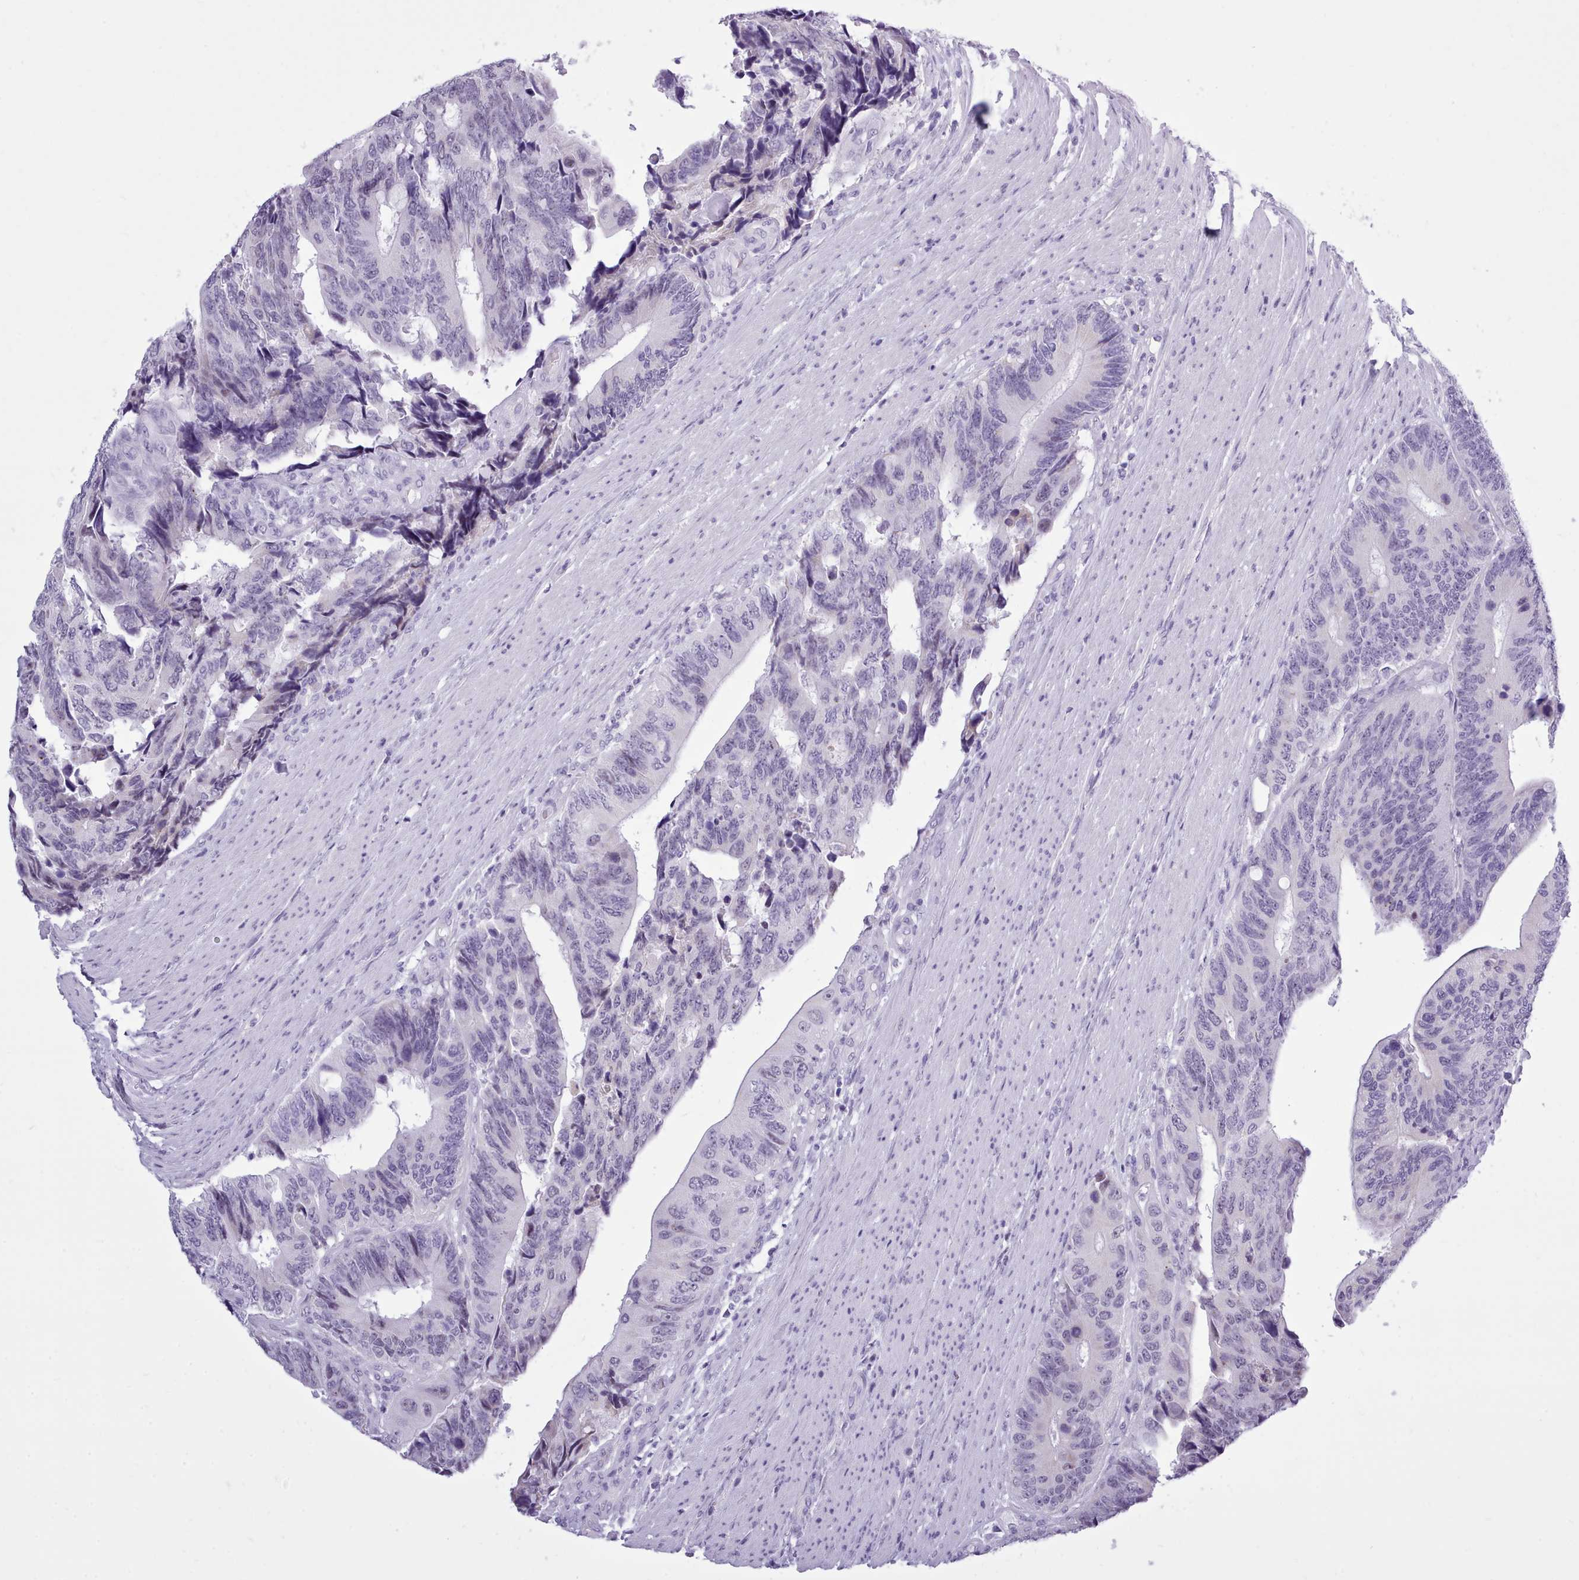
{"staining": {"intensity": "negative", "quantity": "none", "location": "none"}, "tissue": "colorectal cancer", "cell_type": "Tumor cells", "image_type": "cancer", "snomed": [{"axis": "morphology", "description": "Adenocarcinoma, NOS"}, {"axis": "topography", "description": "Colon"}], "caption": "Colorectal adenocarcinoma stained for a protein using immunohistochemistry shows no positivity tumor cells.", "gene": "FBXO48", "patient": {"sex": "male", "age": 87}}